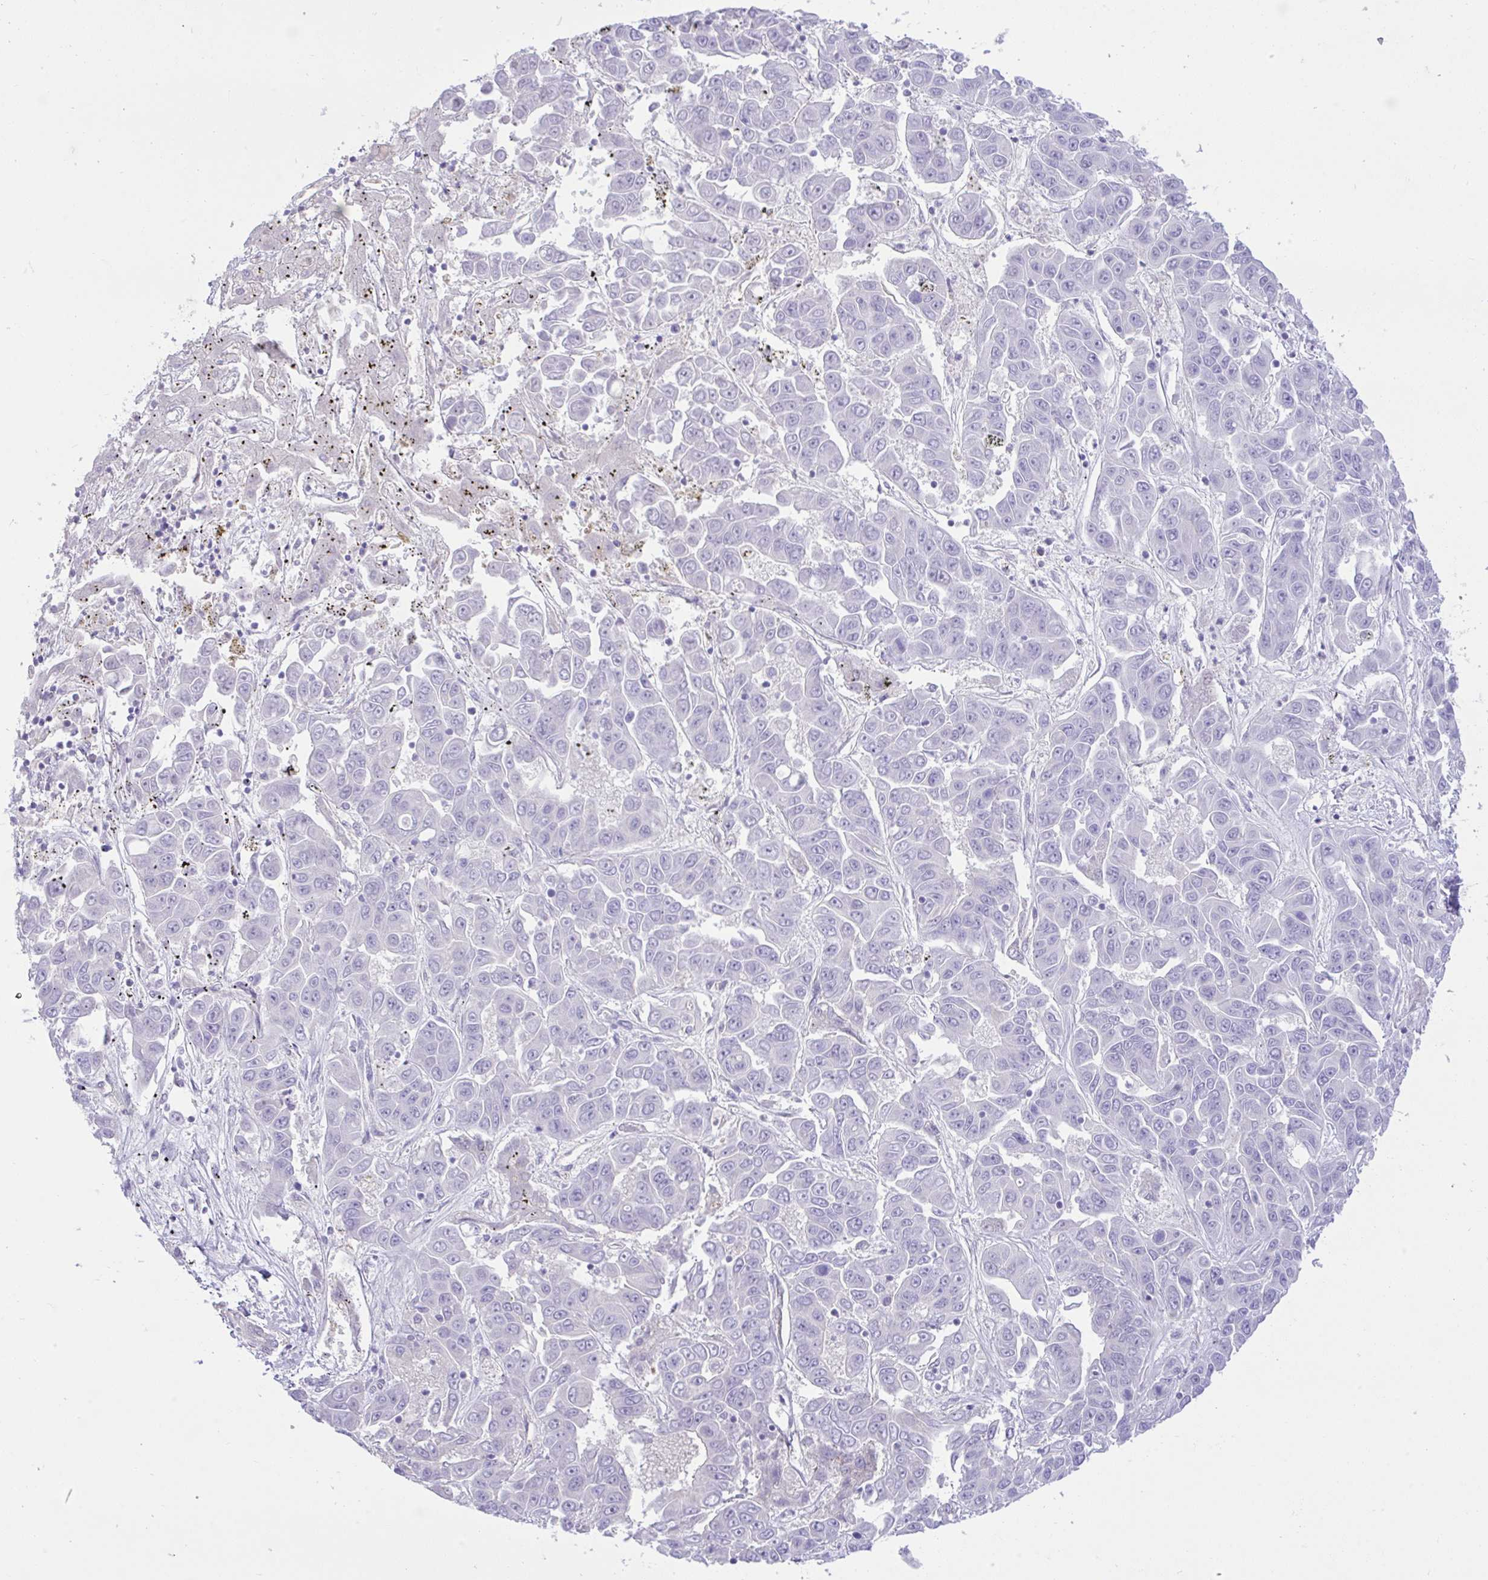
{"staining": {"intensity": "negative", "quantity": "none", "location": "none"}, "tissue": "liver cancer", "cell_type": "Tumor cells", "image_type": "cancer", "snomed": [{"axis": "morphology", "description": "Cholangiocarcinoma"}, {"axis": "topography", "description": "Liver"}], "caption": "Tumor cells show no significant positivity in liver cancer (cholangiocarcinoma). (Stains: DAB (3,3'-diaminobenzidine) immunohistochemistry with hematoxylin counter stain, Microscopy: brightfield microscopy at high magnification).", "gene": "ZNF101", "patient": {"sex": "female", "age": 52}}